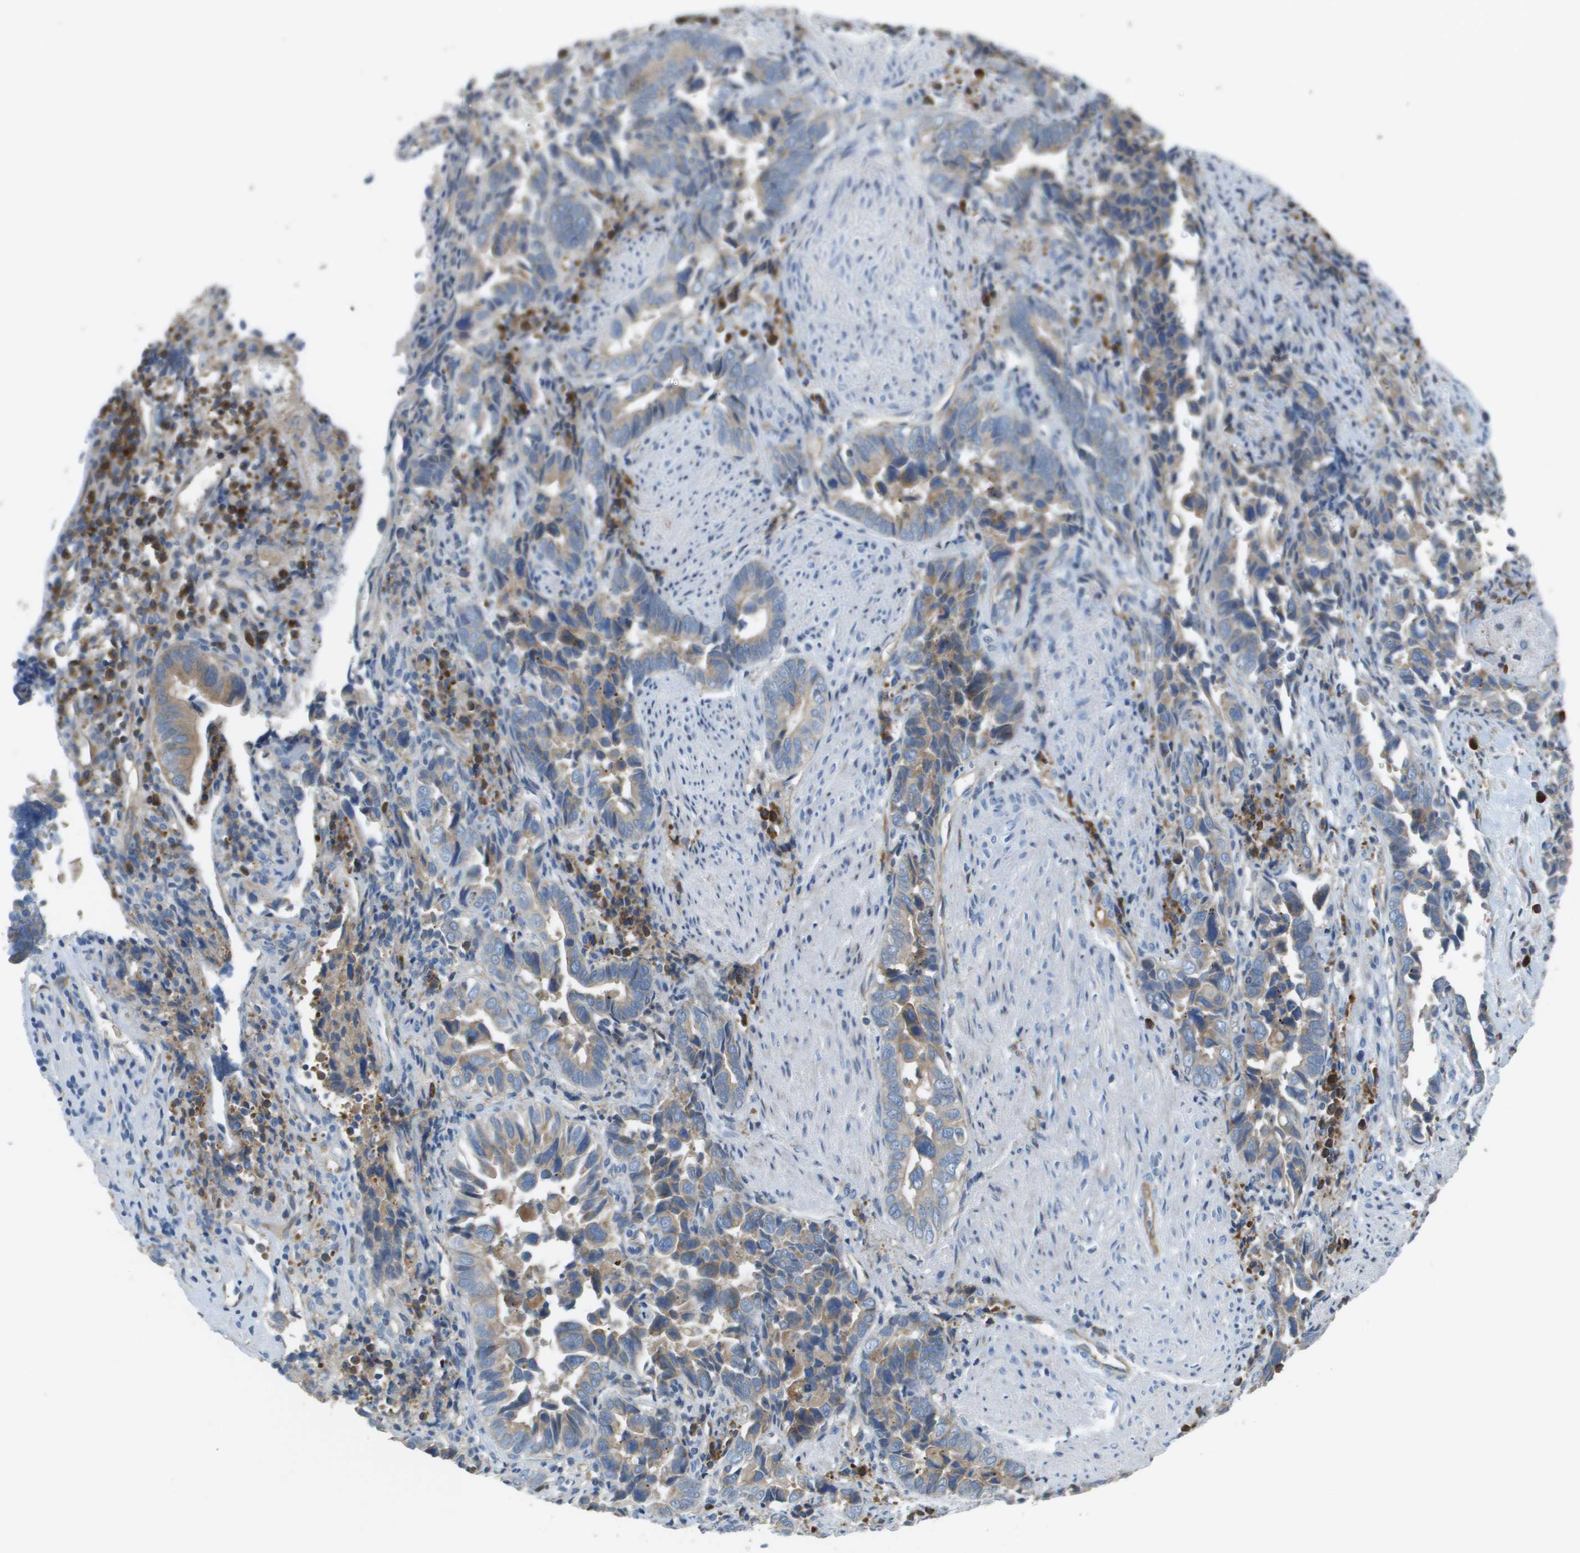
{"staining": {"intensity": "weak", "quantity": "25%-75%", "location": "cytoplasmic/membranous"}, "tissue": "liver cancer", "cell_type": "Tumor cells", "image_type": "cancer", "snomed": [{"axis": "morphology", "description": "Cholangiocarcinoma"}, {"axis": "topography", "description": "Liver"}], "caption": "The immunohistochemical stain shows weak cytoplasmic/membranous staining in tumor cells of liver cholangiocarcinoma tissue.", "gene": "CASP10", "patient": {"sex": "female", "age": 79}}